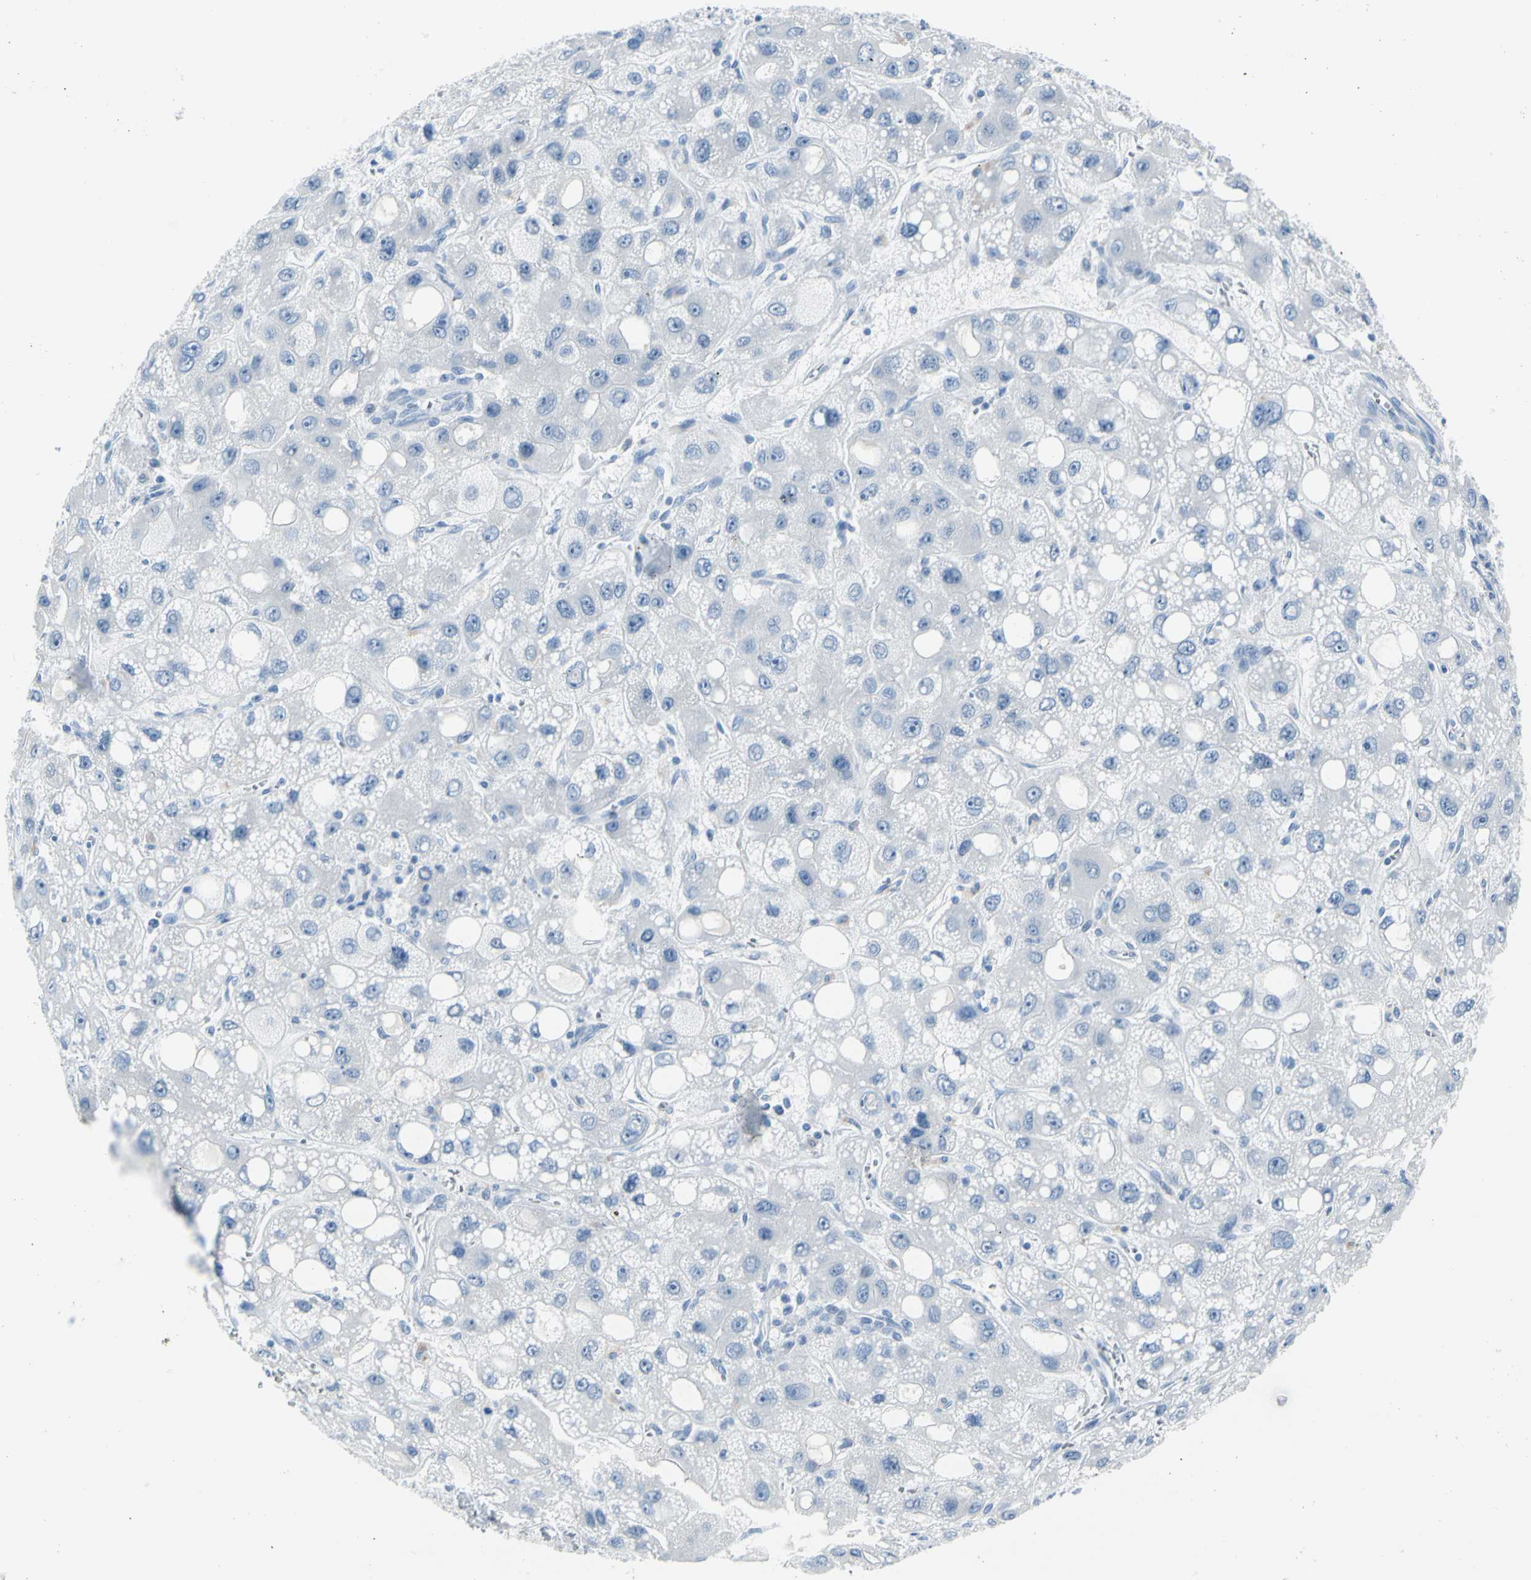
{"staining": {"intensity": "negative", "quantity": "none", "location": "none"}, "tissue": "liver cancer", "cell_type": "Tumor cells", "image_type": "cancer", "snomed": [{"axis": "morphology", "description": "Carcinoma, Hepatocellular, NOS"}, {"axis": "topography", "description": "Liver"}], "caption": "Immunohistochemical staining of liver cancer demonstrates no significant staining in tumor cells. (Brightfield microscopy of DAB immunohistochemistry (IHC) at high magnification).", "gene": "TPO", "patient": {"sex": "male", "age": 55}}